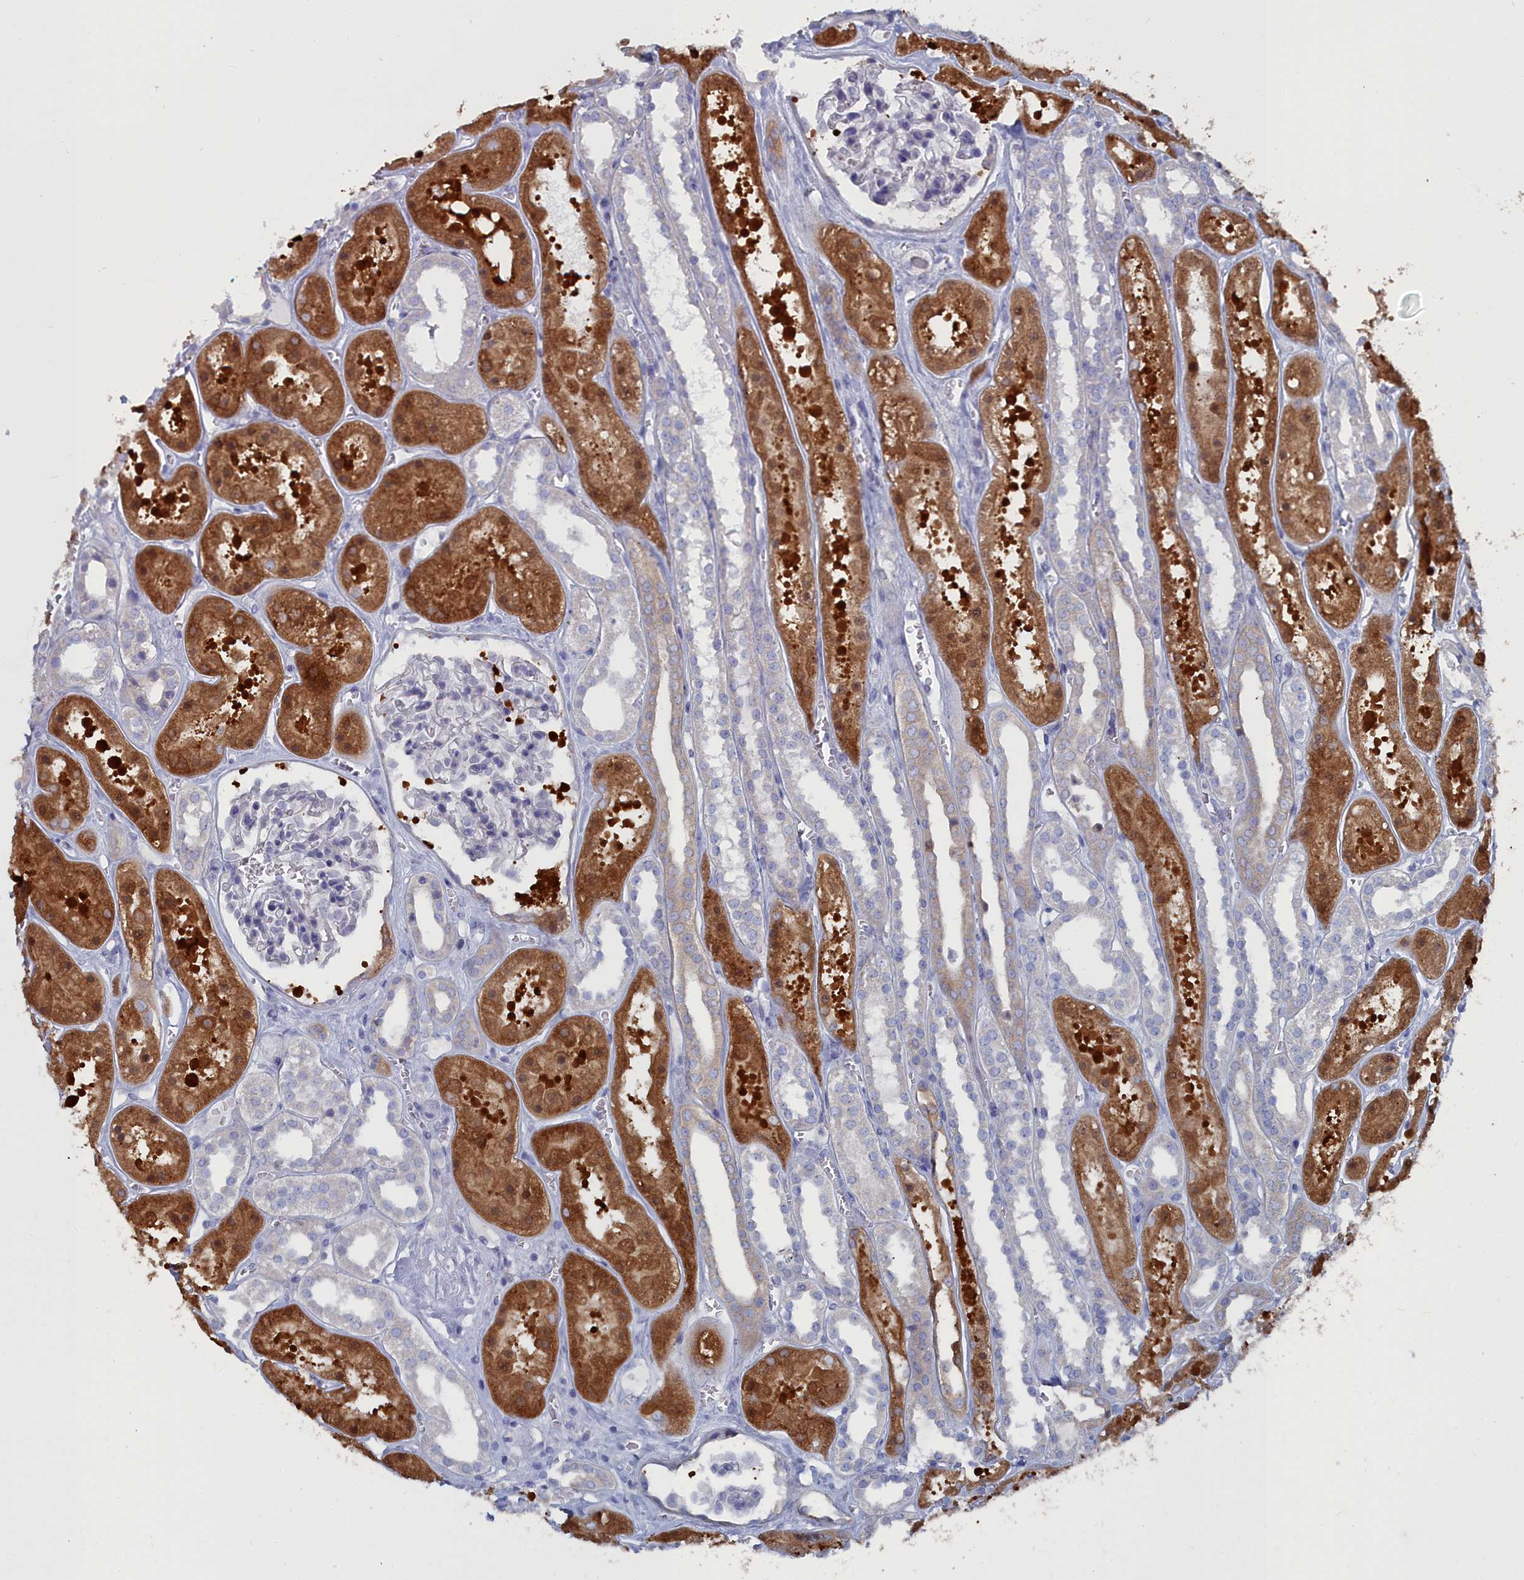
{"staining": {"intensity": "negative", "quantity": "none", "location": "none"}, "tissue": "kidney", "cell_type": "Cells in glomeruli", "image_type": "normal", "snomed": [{"axis": "morphology", "description": "Normal tissue, NOS"}, {"axis": "topography", "description": "Kidney"}], "caption": "DAB (3,3'-diaminobenzidine) immunohistochemical staining of normal human kidney exhibits no significant staining in cells in glomeruli. The staining is performed using DAB (3,3'-diaminobenzidine) brown chromogen with nuclei counter-stained in using hematoxylin.", "gene": "CCDC149", "patient": {"sex": "female", "age": 41}}